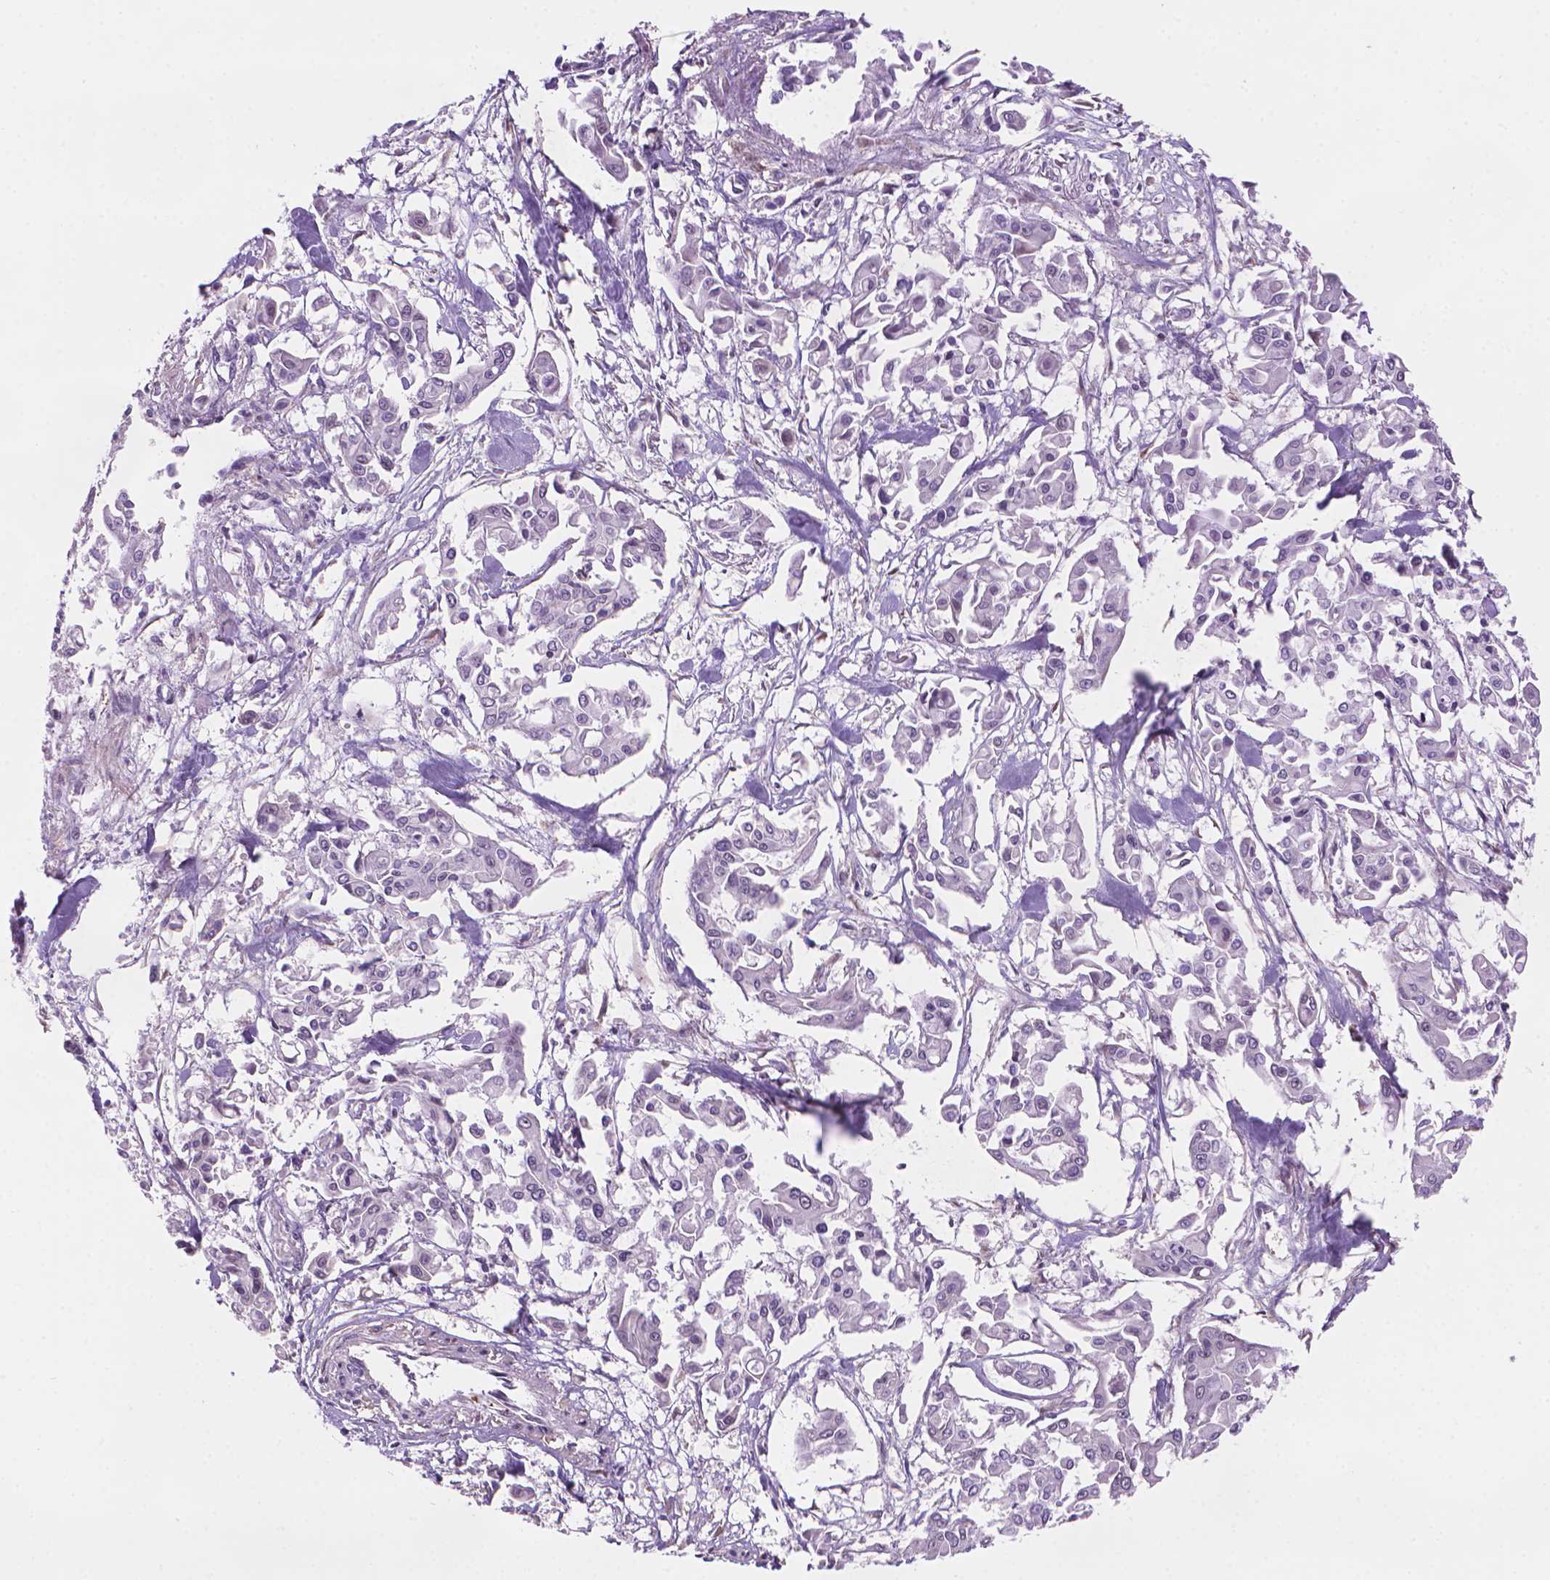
{"staining": {"intensity": "negative", "quantity": "none", "location": "none"}, "tissue": "pancreatic cancer", "cell_type": "Tumor cells", "image_type": "cancer", "snomed": [{"axis": "morphology", "description": "Adenocarcinoma, NOS"}, {"axis": "topography", "description": "Pancreas"}], "caption": "Immunohistochemistry histopathology image of neoplastic tissue: pancreatic cancer (adenocarcinoma) stained with DAB shows no significant protein expression in tumor cells. (DAB (3,3'-diaminobenzidine) immunohistochemistry with hematoxylin counter stain).", "gene": "UBN1", "patient": {"sex": "male", "age": 61}}